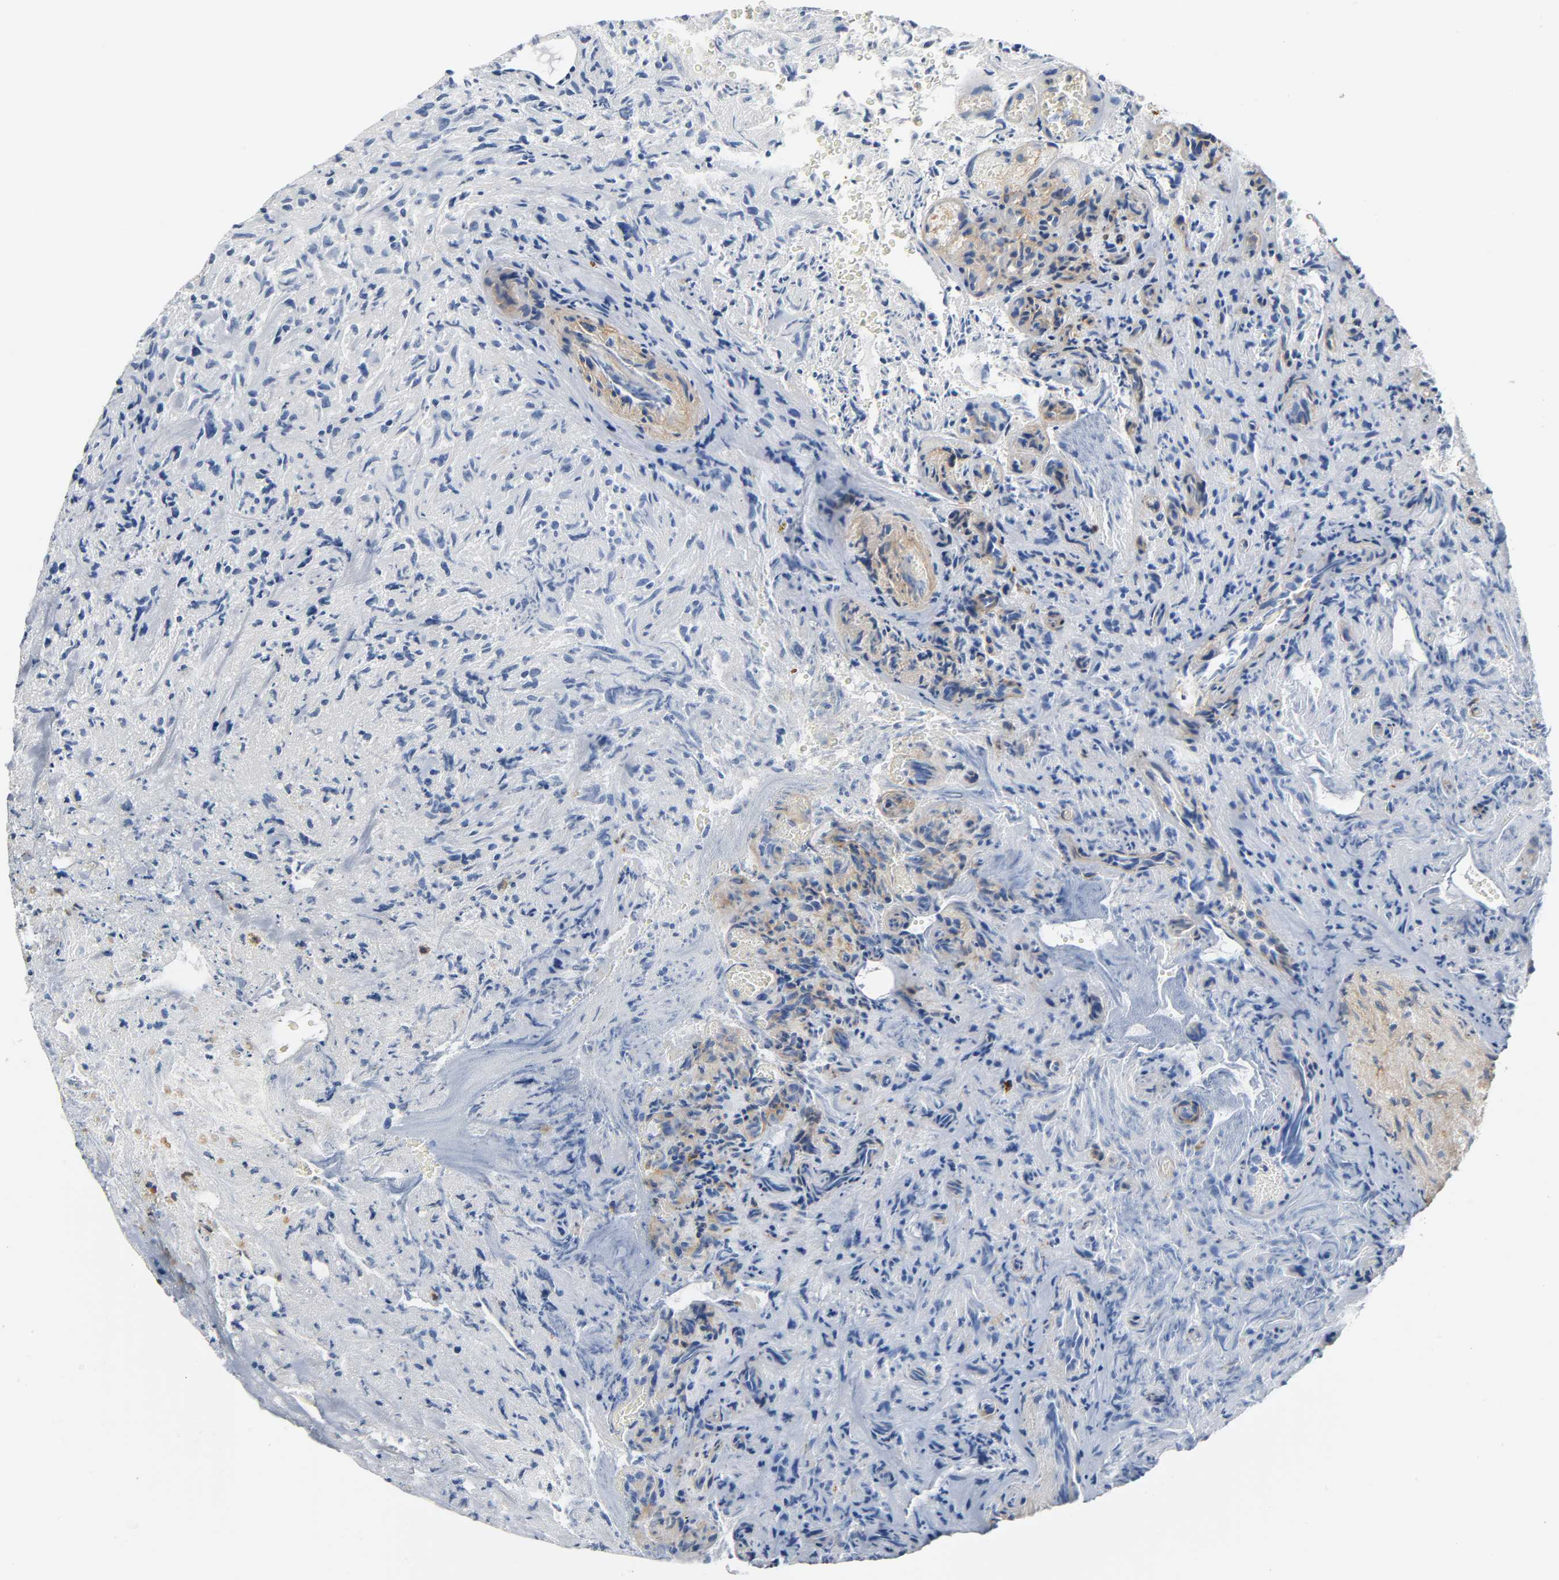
{"staining": {"intensity": "negative", "quantity": "none", "location": "none"}, "tissue": "glioma", "cell_type": "Tumor cells", "image_type": "cancer", "snomed": [{"axis": "morphology", "description": "Normal tissue, NOS"}, {"axis": "morphology", "description": "Glioma, malignant, High grade"}, {"axis": "topography", "description": "Cerebral cortex"}], "caption": "Human glioma stained for a protein using immunohistochemistry (IHC) exhibits no positivity in tumor cells.", "gene": "ANPEP", "patient": {"sex": "male", "age": 75}}